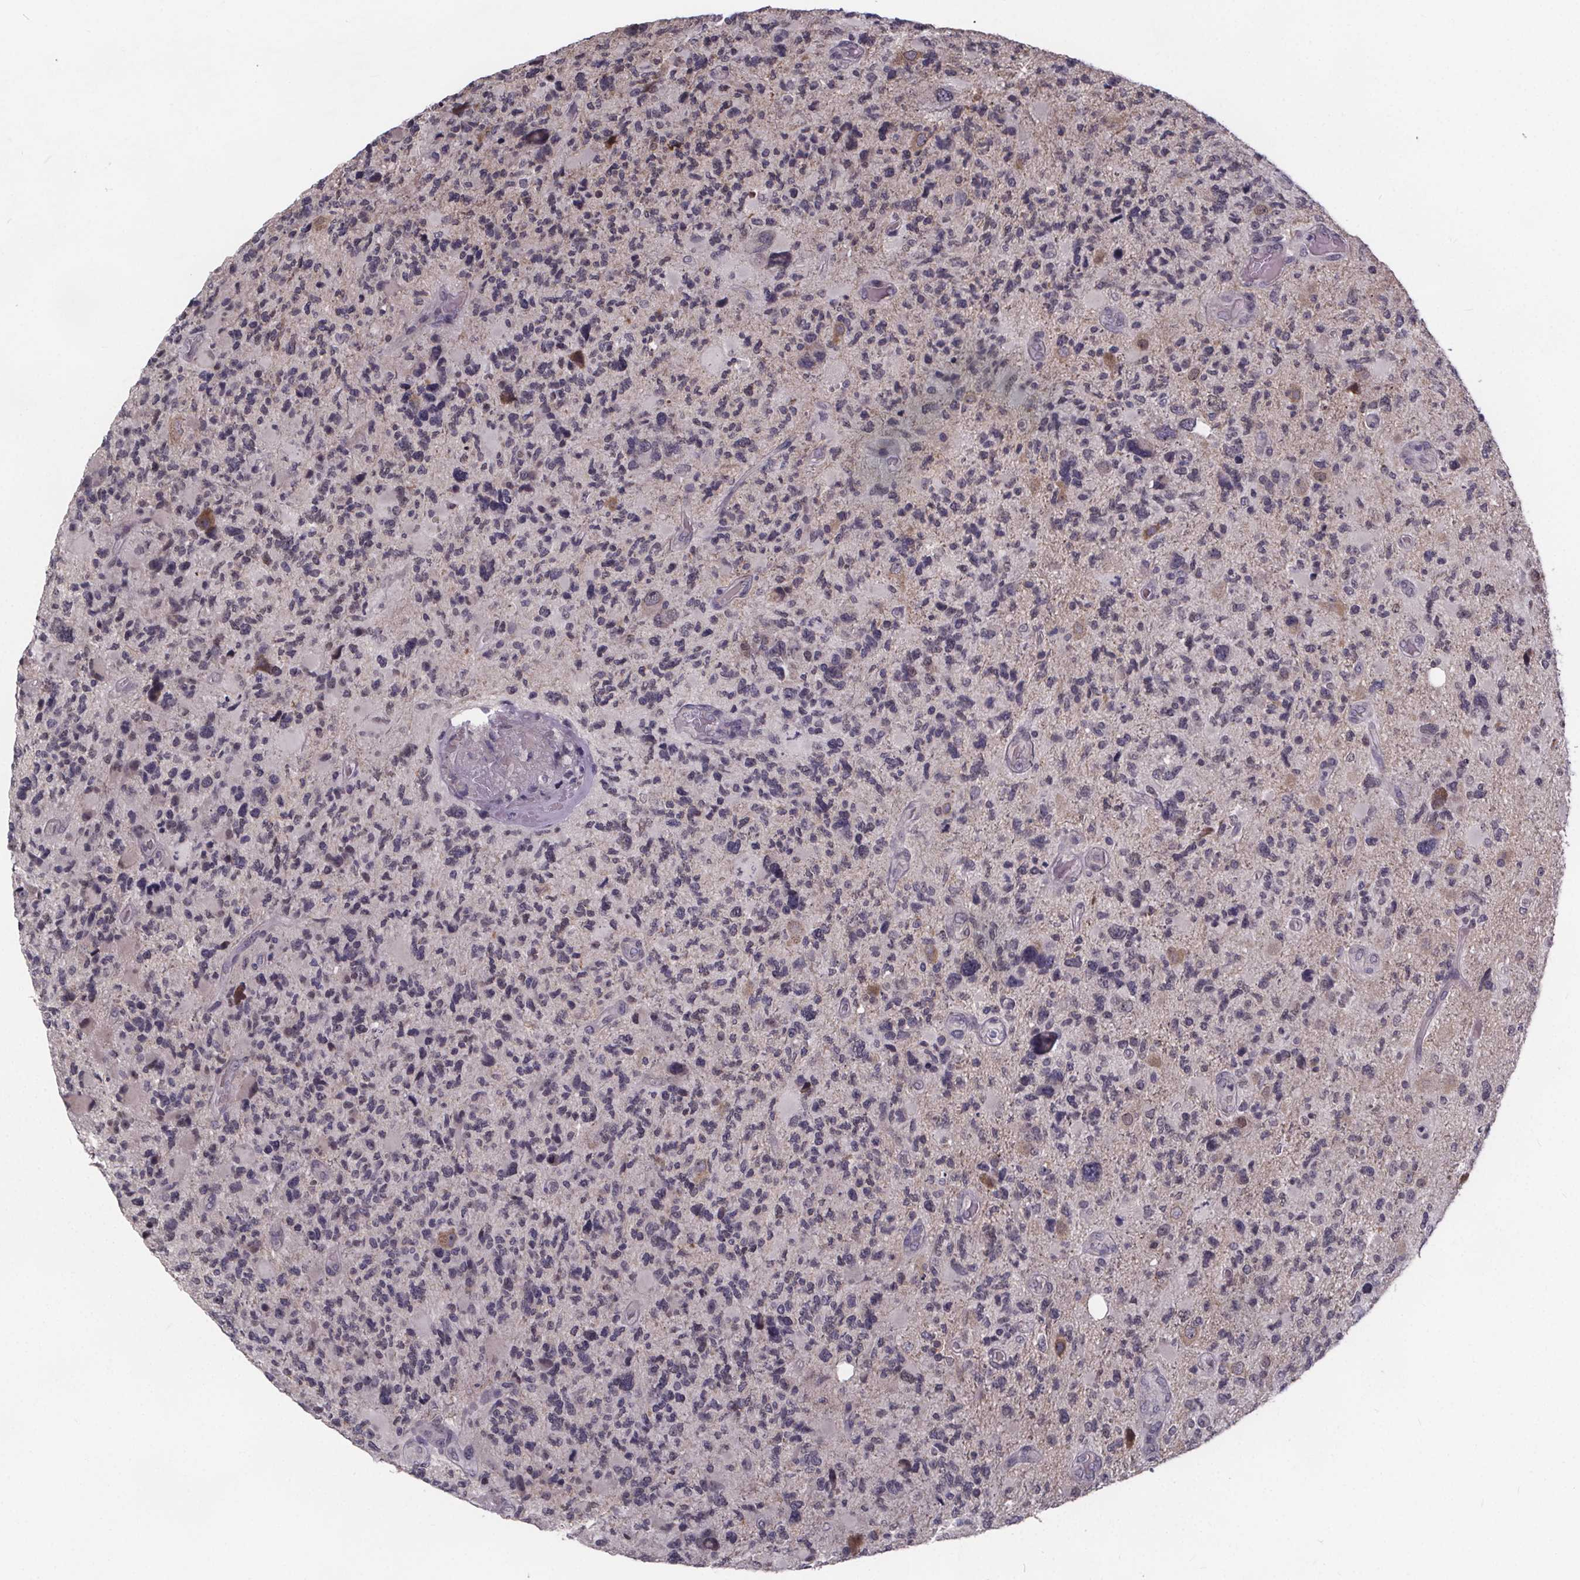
{"staining": {"intensity": "negative", "quantity": "none", "location": "none"}, "tissue": "glioma", "cell_type": "Tumor cells", "image_type": "cancer", "snomed": [{"axis": "morphology", "description": "Glioma, malignant, High grade"}, {"axis": "topography", "description": "Brain"}], "caption": "This is an immunohistochemistry (IHC) image of glioma. There is no positivity in tumor cells.", "gene": "FAM181B", "patient": {"sex": "female", "age": 71}}